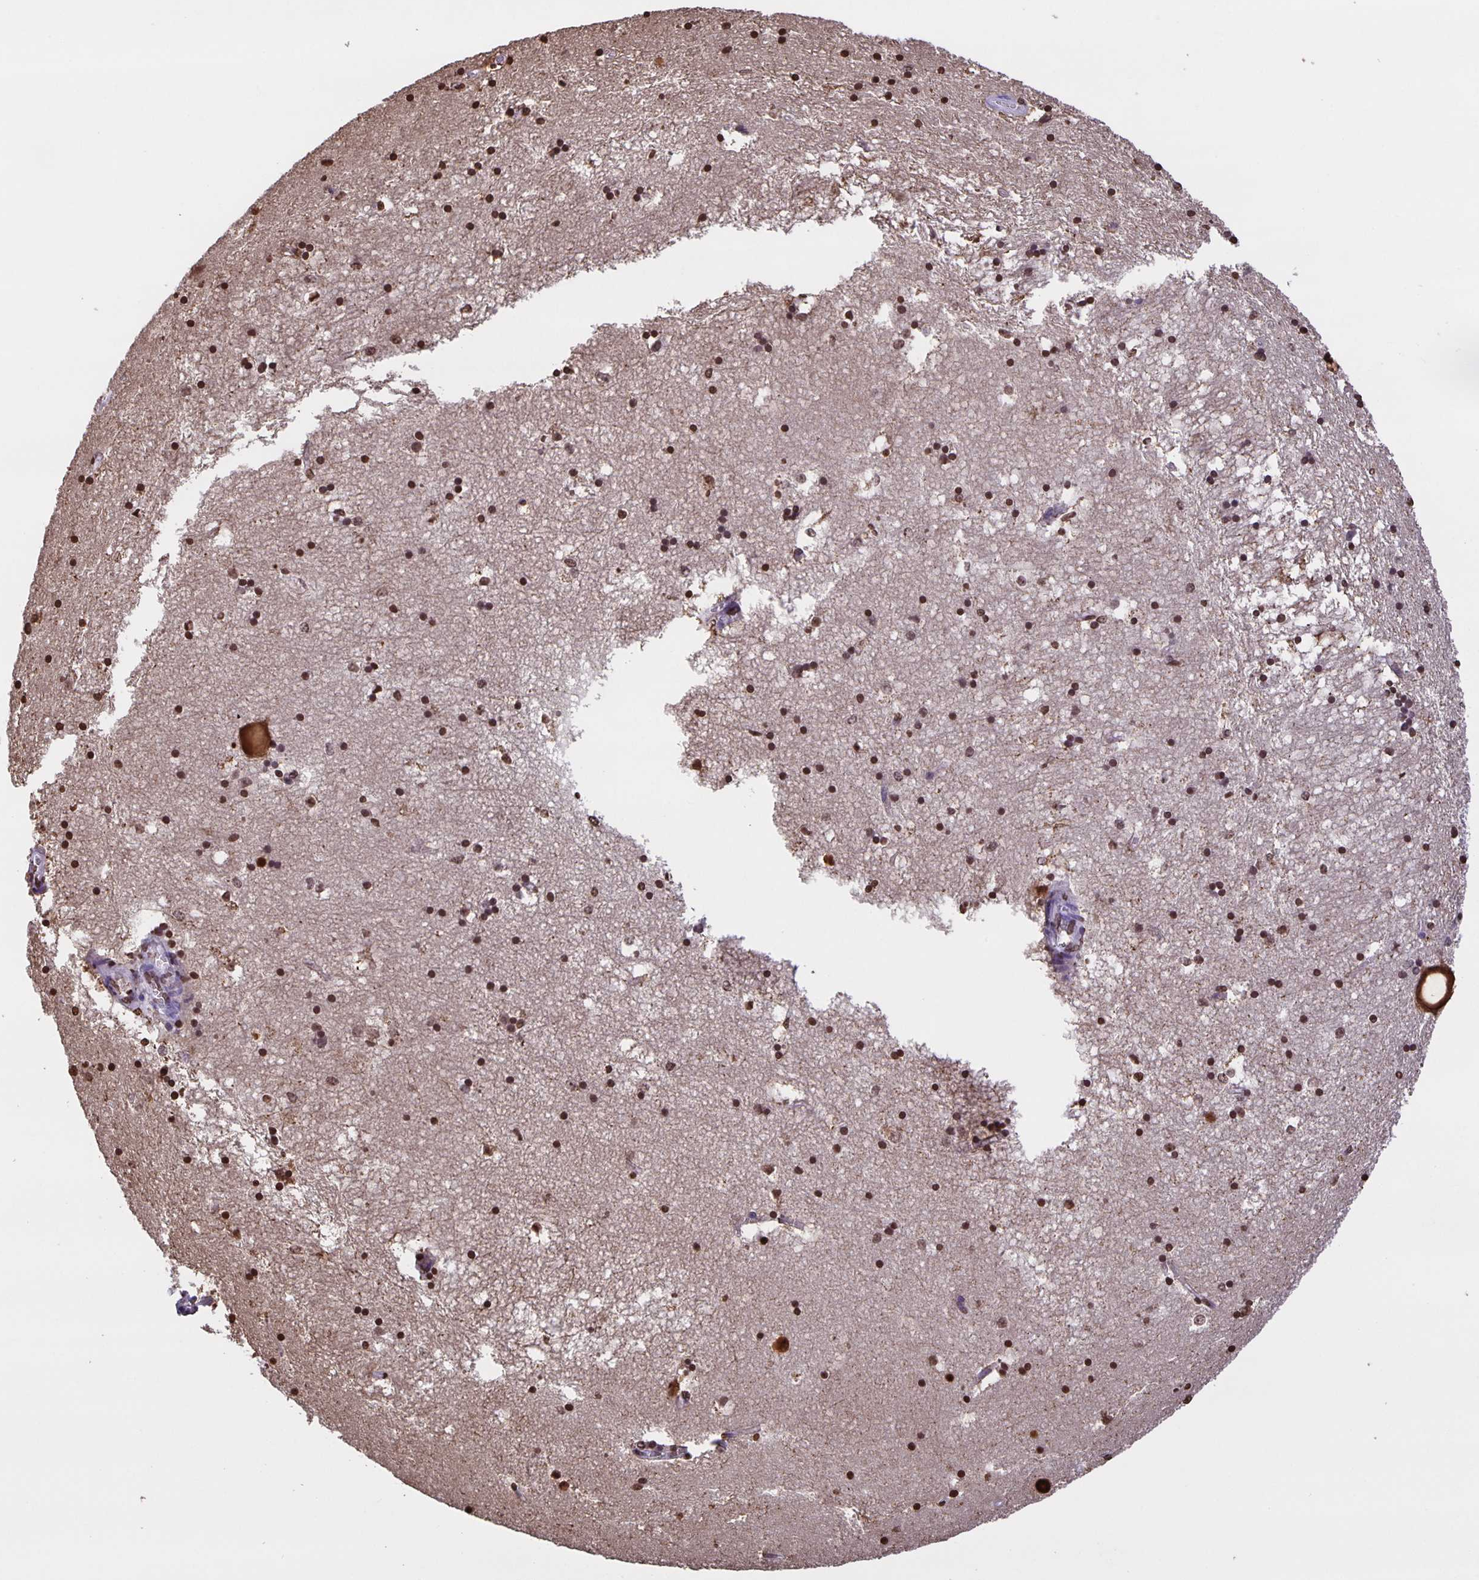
{"staining": {"intensity": "strong", "quantity": "25%-75%", "location": "nuclear"}, "tissue": "hippocampus", "cell_type": "Glial cells", "image_type": "normal", "snomed": [{"axis": "morphology", "description": "Normal tissue, NOS"}, {"axis": "topography", "description": "Hippocampus"}], "caption": "Hippocampus stained with a brown dye reveals strong nuclear positive expression in approximately 25%-75% of glial cells.", "gene": "MARCHF6", "patient": {"sex": "male", "age": 58}}